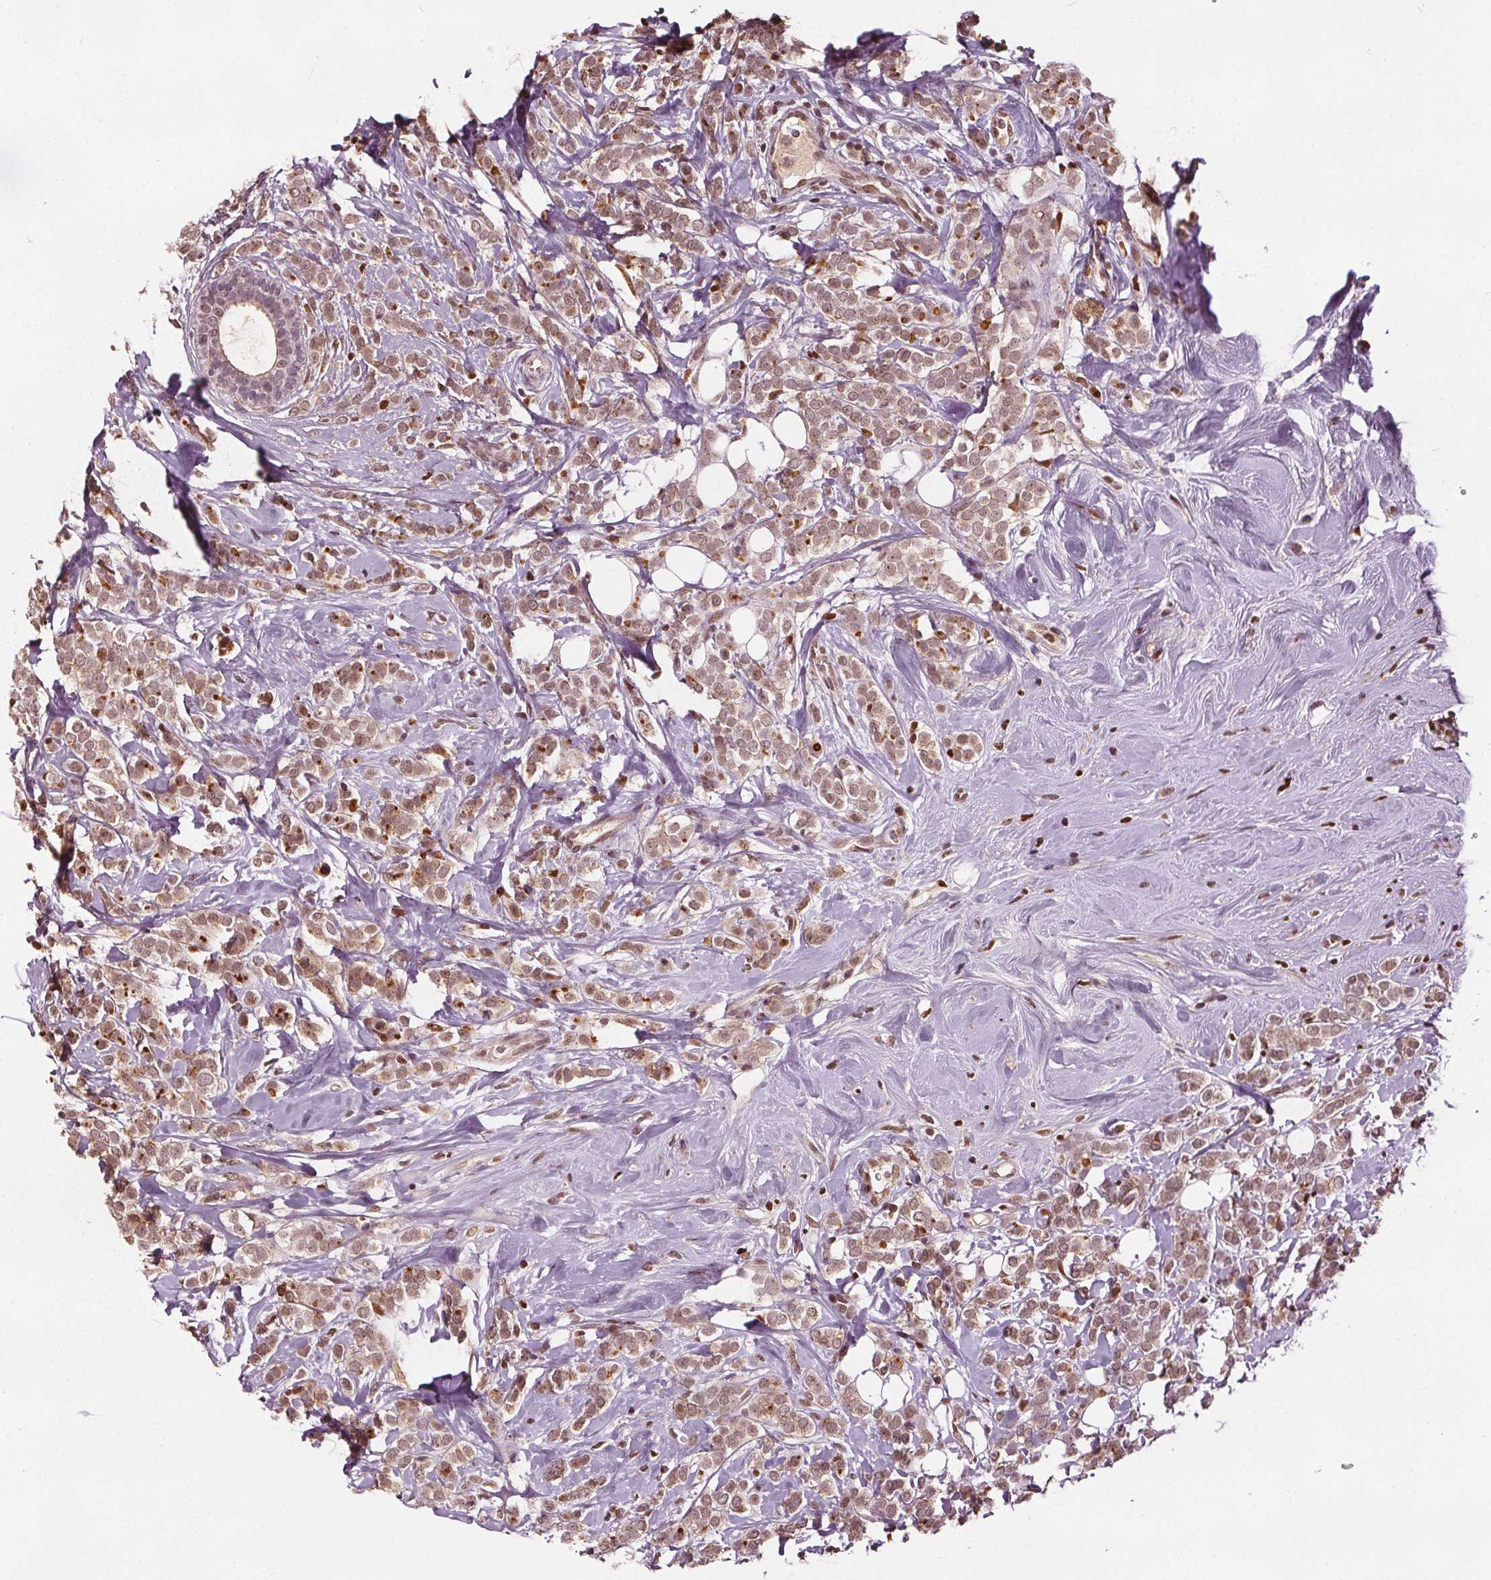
{"staining": {"intensity": "moderate", "quantity": ">75%", "location": "nuclear"}, "tissue": "breast cancer", "cell_type": "Tumor cells", "image_type": "cancer", "snomed": [{"axis": "morphology", "description": "Lobular carcinoma"}, {"axis": "topography", "description": "Breast"}], "caption": "Immunohistochemical staining of breast lobular carcinoma reveals moderate nuclear protein expression in approximately >75% of tumor cells. The staining was performed using DAB, with brown indicating positive protein expression. Nuclei are stained blue with hematoxylin.", "gene": "DDX11", "patient": {"sex": "female", "age": 49}}